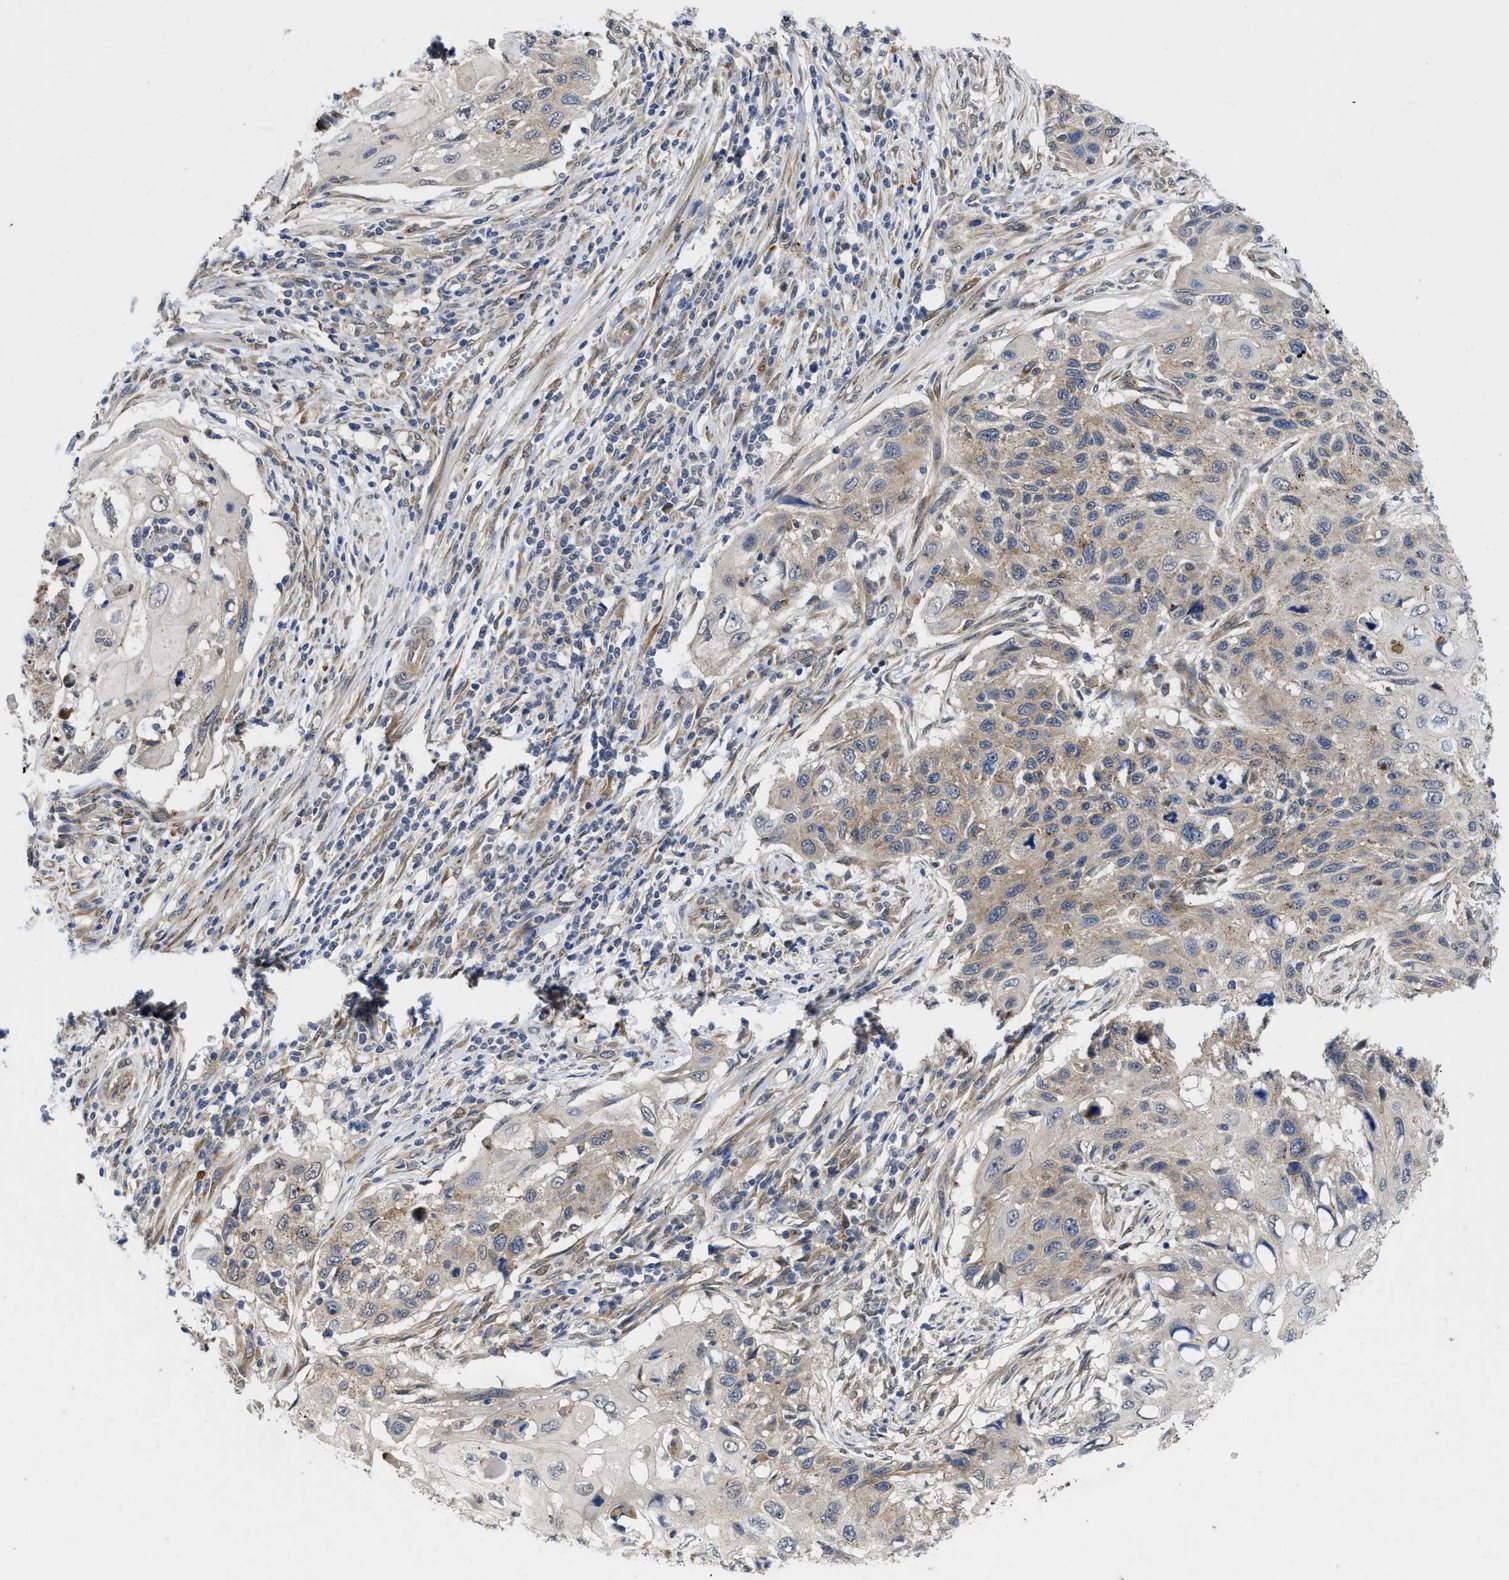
{"staining": {"intensity": "weak", "quantity": "<25%", "location": "cytoplasmic/membranous"}, "tissue": "cervical cancer", "cell_type": "Tumor cells", "image_type": "cancer", "snomed": [{"axis": "morphology", "description": "Squamous cell carcinoma, NOS"}, {"axis": "topography", "description": "Cervix"}], "caption": "A micrograph of cervical squamous cell carcinoma stained for a protein displays no brown staining in tumor cells.", "gene": "PKD2", "patient": {"sex": "female", "age": 70}}